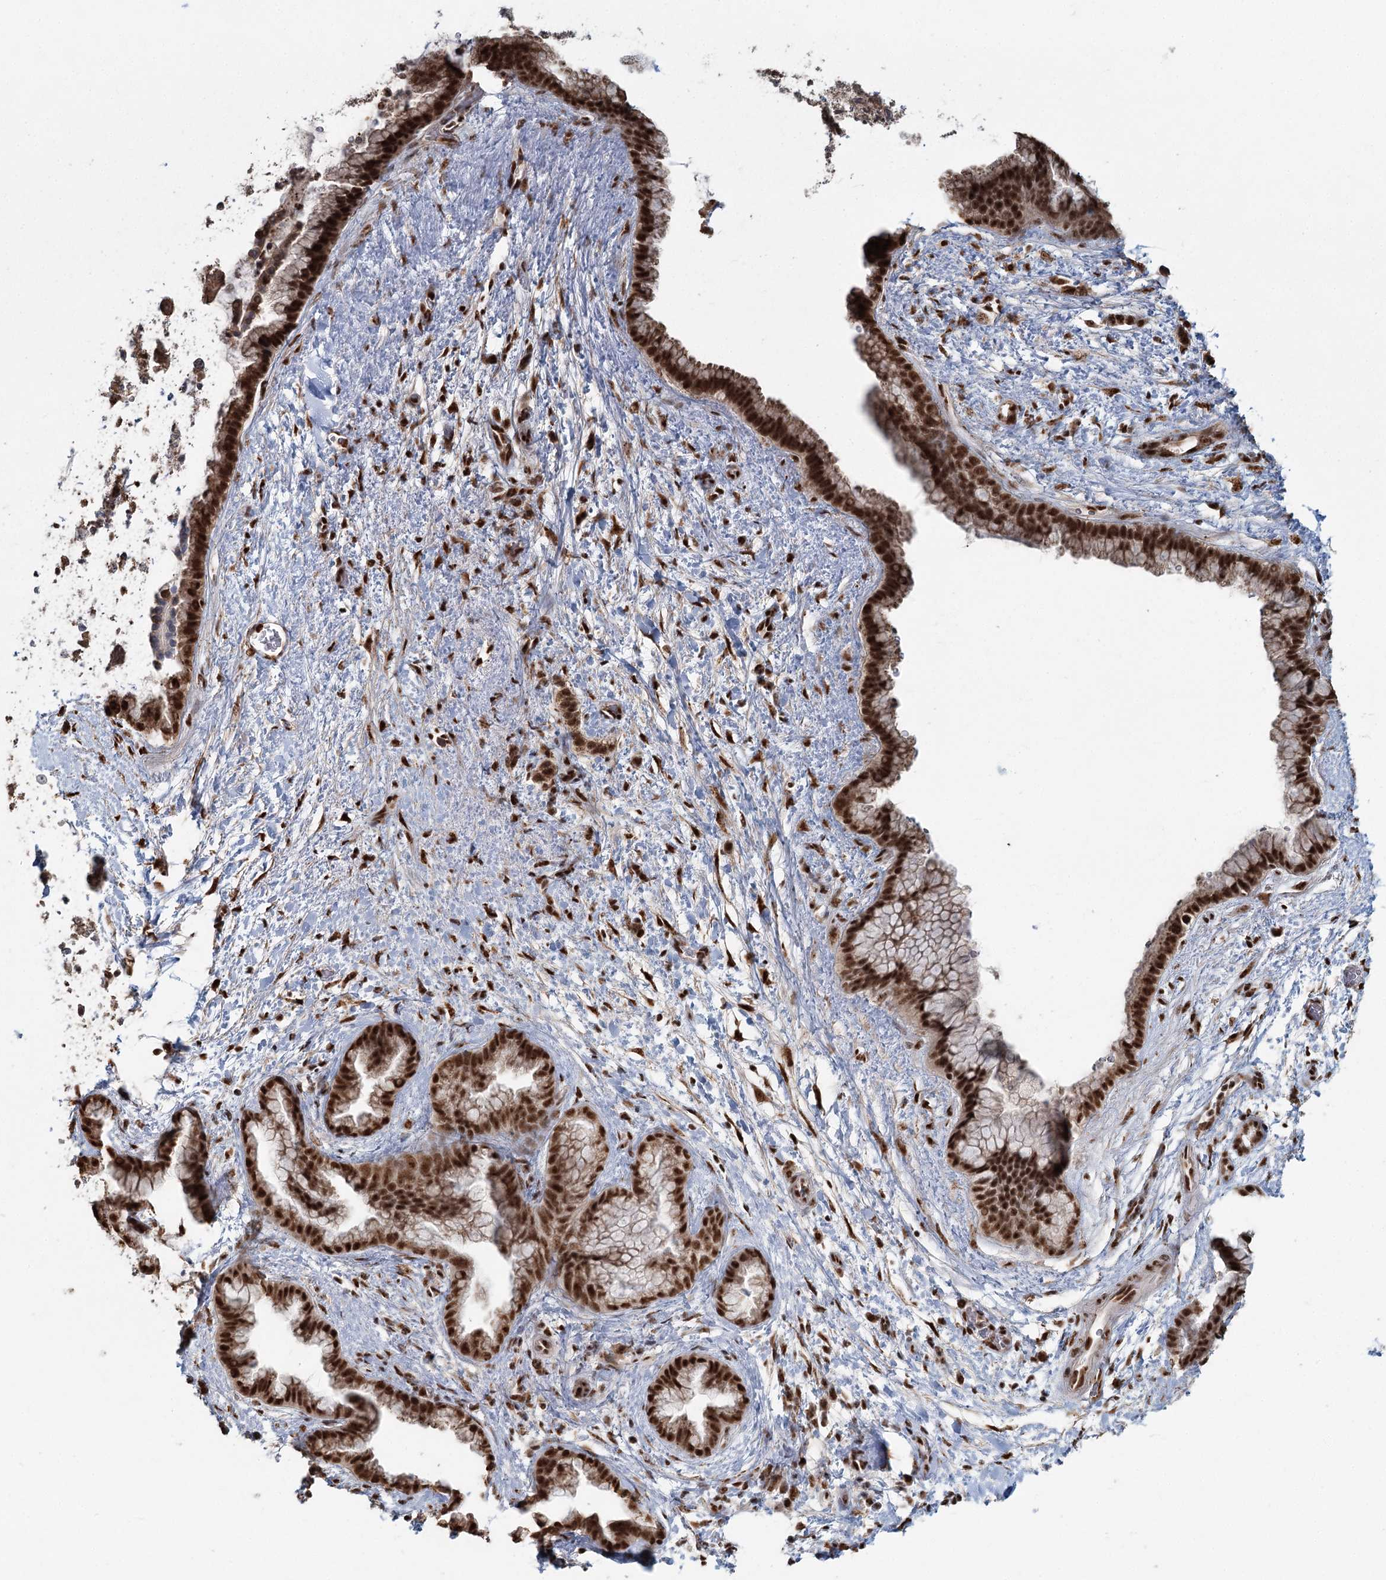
{"staining": {"intensity": "strong", "quantity": ">75%", "location": "nuclear"}, "tissue": "pancreatic cancer", "cell_type": "Tumor cells", "image_type": "cancer", "snomed": [{"axis": "morphology", "description": "Adenocarcinoma, NOS"}, {"axis": "topography", "description": "Pancreas"}], "caption": "IHC micrograph of neoplastic tissue: pancreatic cancer stained using immunohistochemistry (IHC) demonstrates high levels of strong protein expression localized specifically in the nuclear of tumor cells, appearing as a nuclear brown color.", "gene": "GPALPP1", "patient": {"sex": "female", "age": 78}}